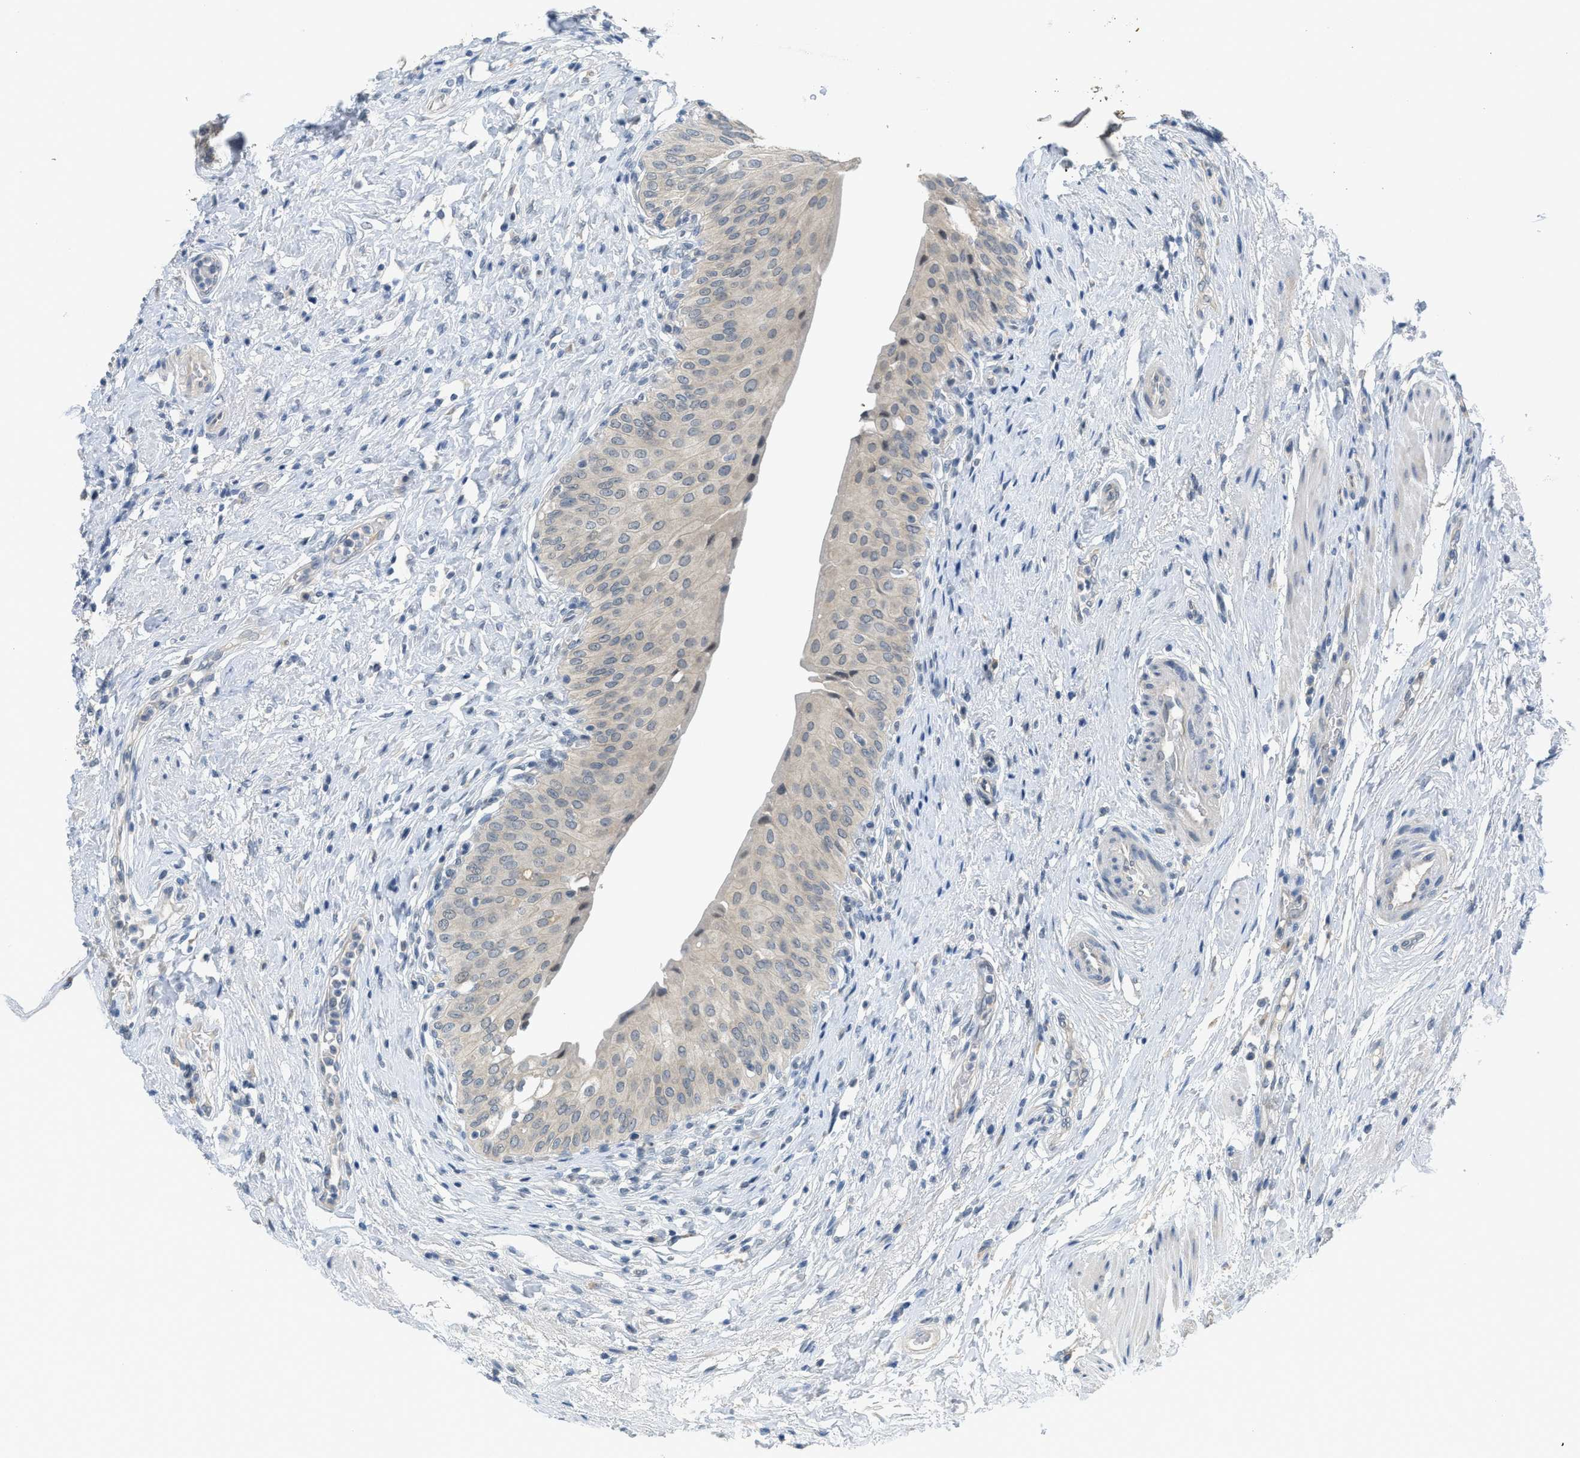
{"staining": {"intensity": "weak", "quantity": "<25%", "location": "cytoplasmic/membranous"}, "tissue": "urinary bladder", "cell_type": "Urothelial cells", "image_type": "normal", "snomed": [{"axis": "morphology", "description": "Normal tissue, NOS"}, {"axis": "morphology", "description": "Urothelial carcinoma, High grade"}, {"axis": "topography", "description": "Urinary bladder"}], "caption": "DAB immunohistochemical staining of normal urinary bladder shows no significant expression in urothelial cells.", "gene": "TNFAIP1", "patient": {"sex": "male", "age": 46}}